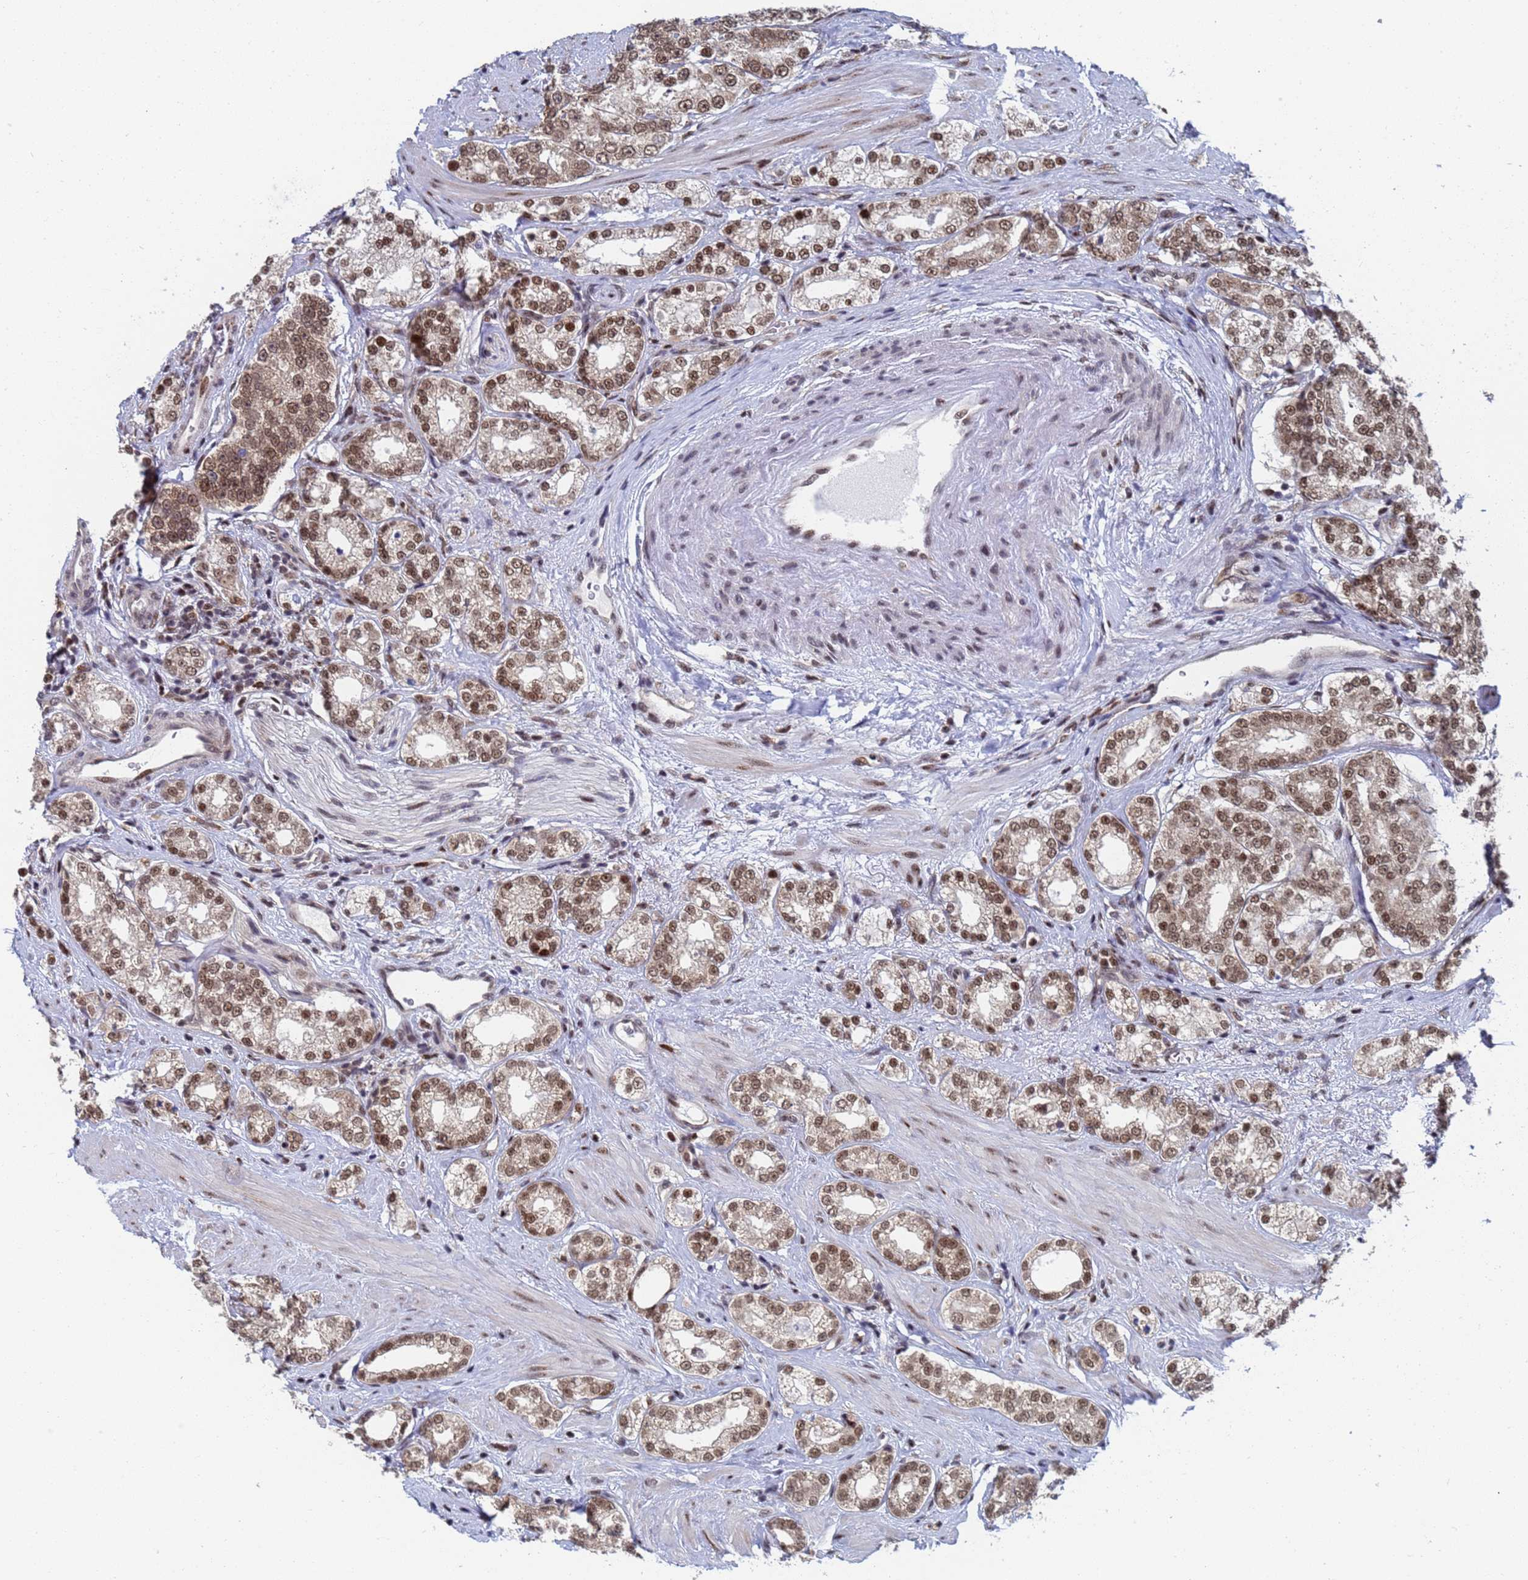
{"staining": {"intensity": "moderate", "quantity": ">75%", "location": "nuclear"}, "tissue": "prostate cancer", "cell_type": "Tumor cells", "image_type": "cancer", "snomed": [{"axis": "morphology", "description": "Normal tissue, NOS"}, {"axis": "morphology", "description": "Adenocarcinoma, High grade"}, {"axis": "topography", "description": "Prostate"}], "caption": "This image displays prostate high-grade adenocarcinoma stained with immunohistochemistry to label a protein in brown. The nuclear of tumor cells show moderate positivity for the protein. Nuclei are counter-stained blue.", "gene": "AP5Z1", "patient": {"sex": "male", "age": 83}}